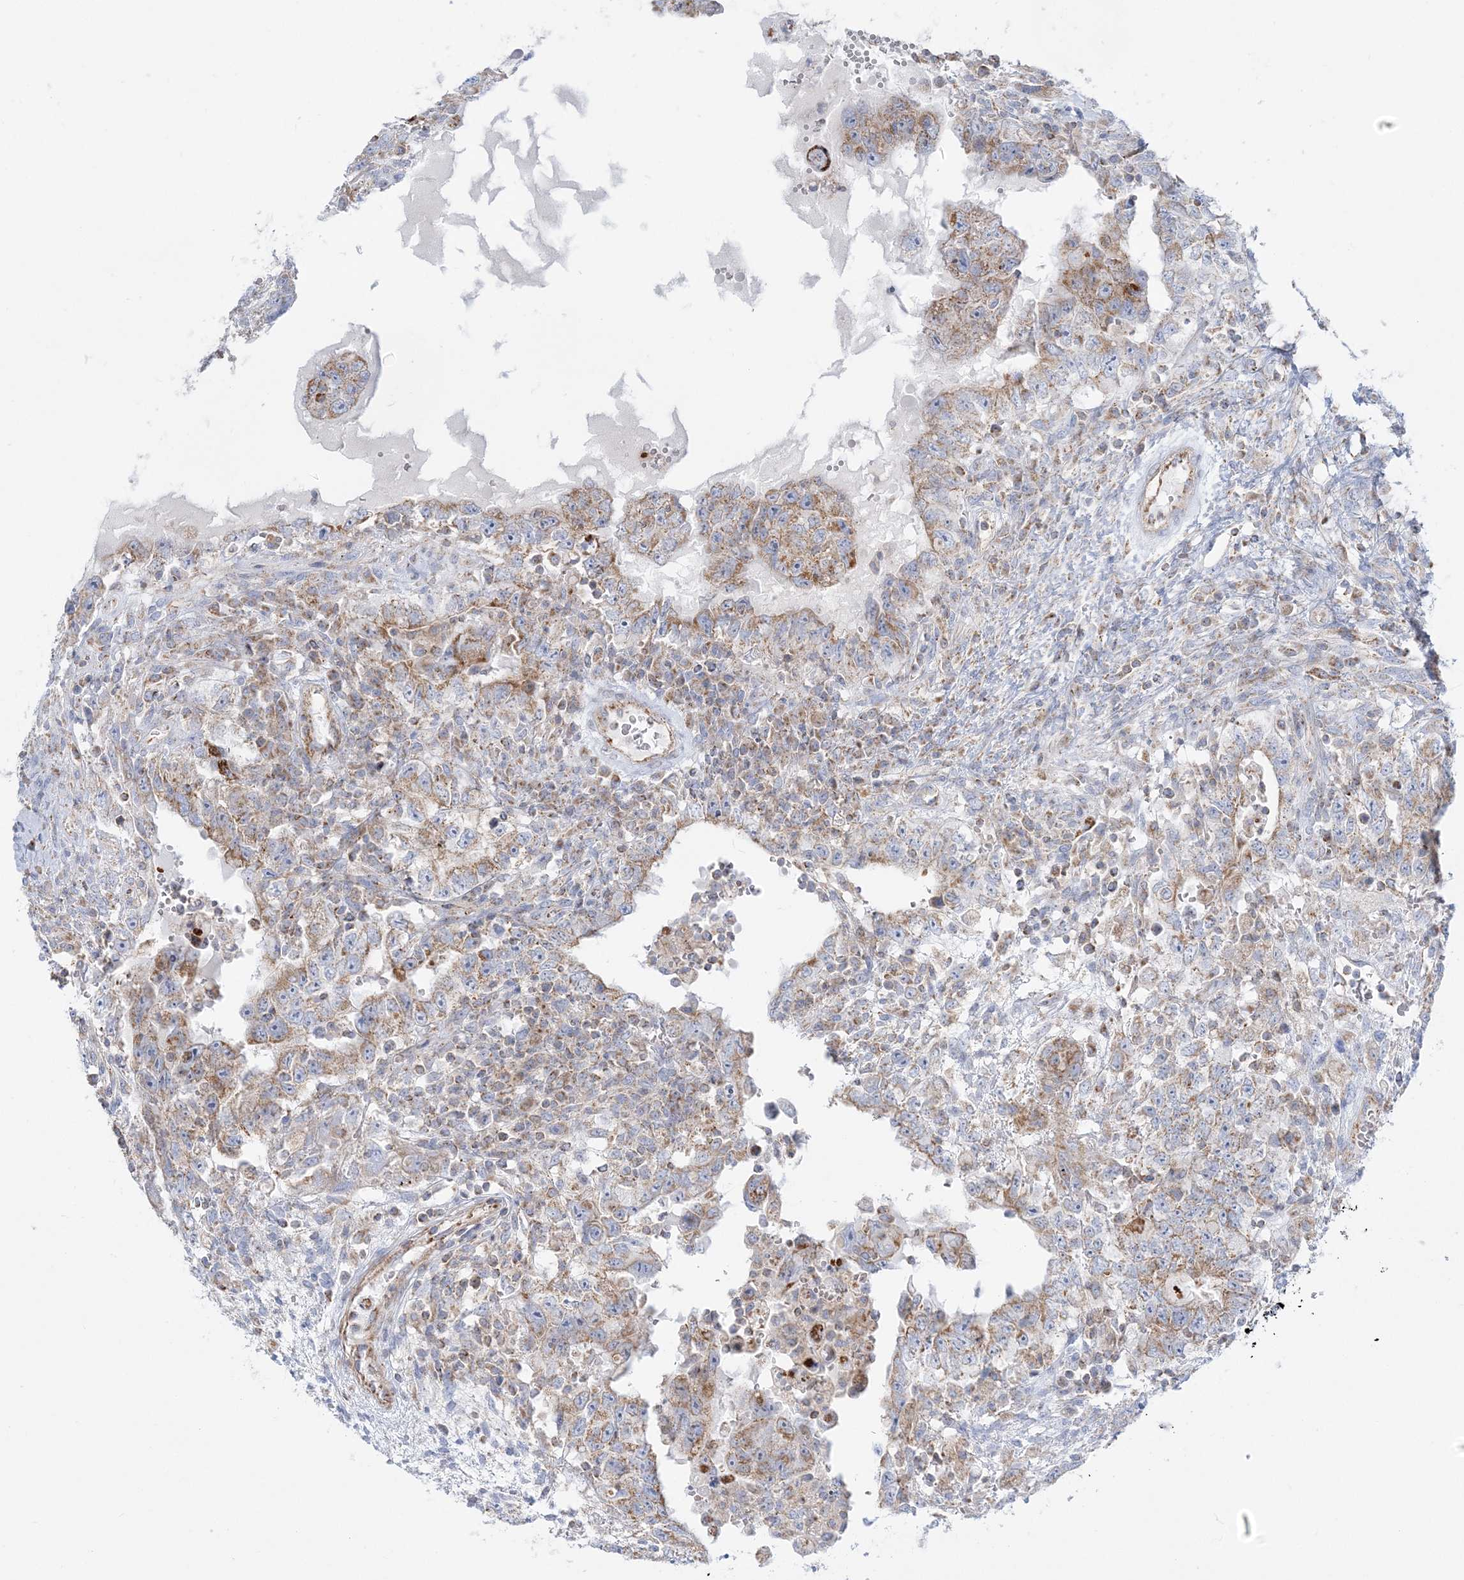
{"staining": {"intensity": "moderate", "quantity": ">75%", "location": "cytoplasmic/membranous"}, "tissue": "testis cancer", "cell_type": "Tumor cells", "image_type": "cancer", "snomed": [{"axis": "morphology", "description": "Carcinoma, Embryonal, NOS"}, {"axis": "topography", "description": "Testis"}], "caption": "Testis embryonal carcinoma stained for a protein reveals moderate cytoplasmic/membranous positivity in tumor cells.", "gene": "TBC1D14", "patient": {"sex": "male", "age": 26}}